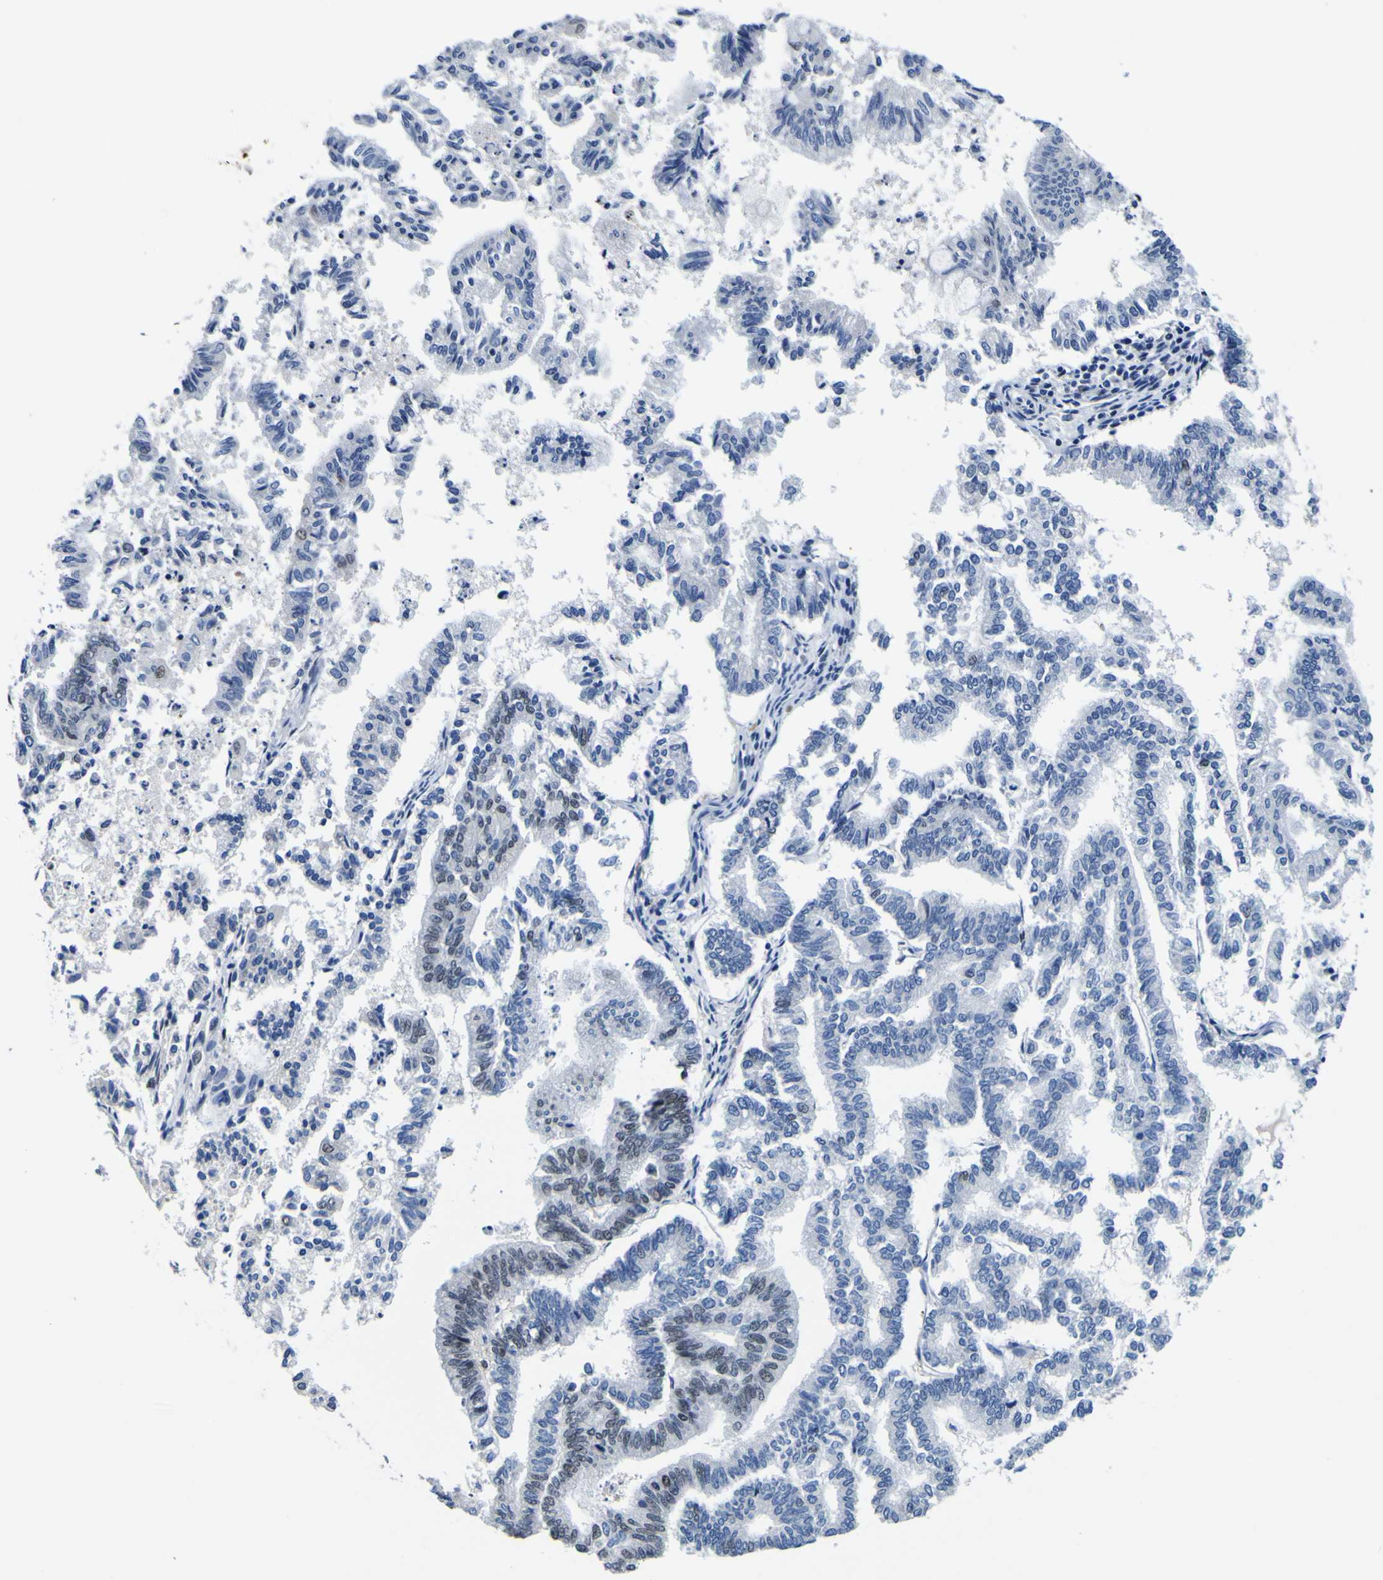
{"staining": {"intensity": "weak", "quantity": "<25%", "location": "nuclear"}, "tissue": "endometrial cancer", "cell_type": "Tumor cells", "image_type": "cancer", "snomed": [{"axis": "morphology", "description": "Necrosis, NOS"}, {"axis": "morphology", "description": "Adenocarcinoma, NOS"}, {"axis": "topography", "description": "Endometrium"}], "caption": "The photomicrograph exhibits no staining of tumor cells in endometrial cancer.", "gene": "CUL4B", "patient": {"sex": "female", "age": 79}}